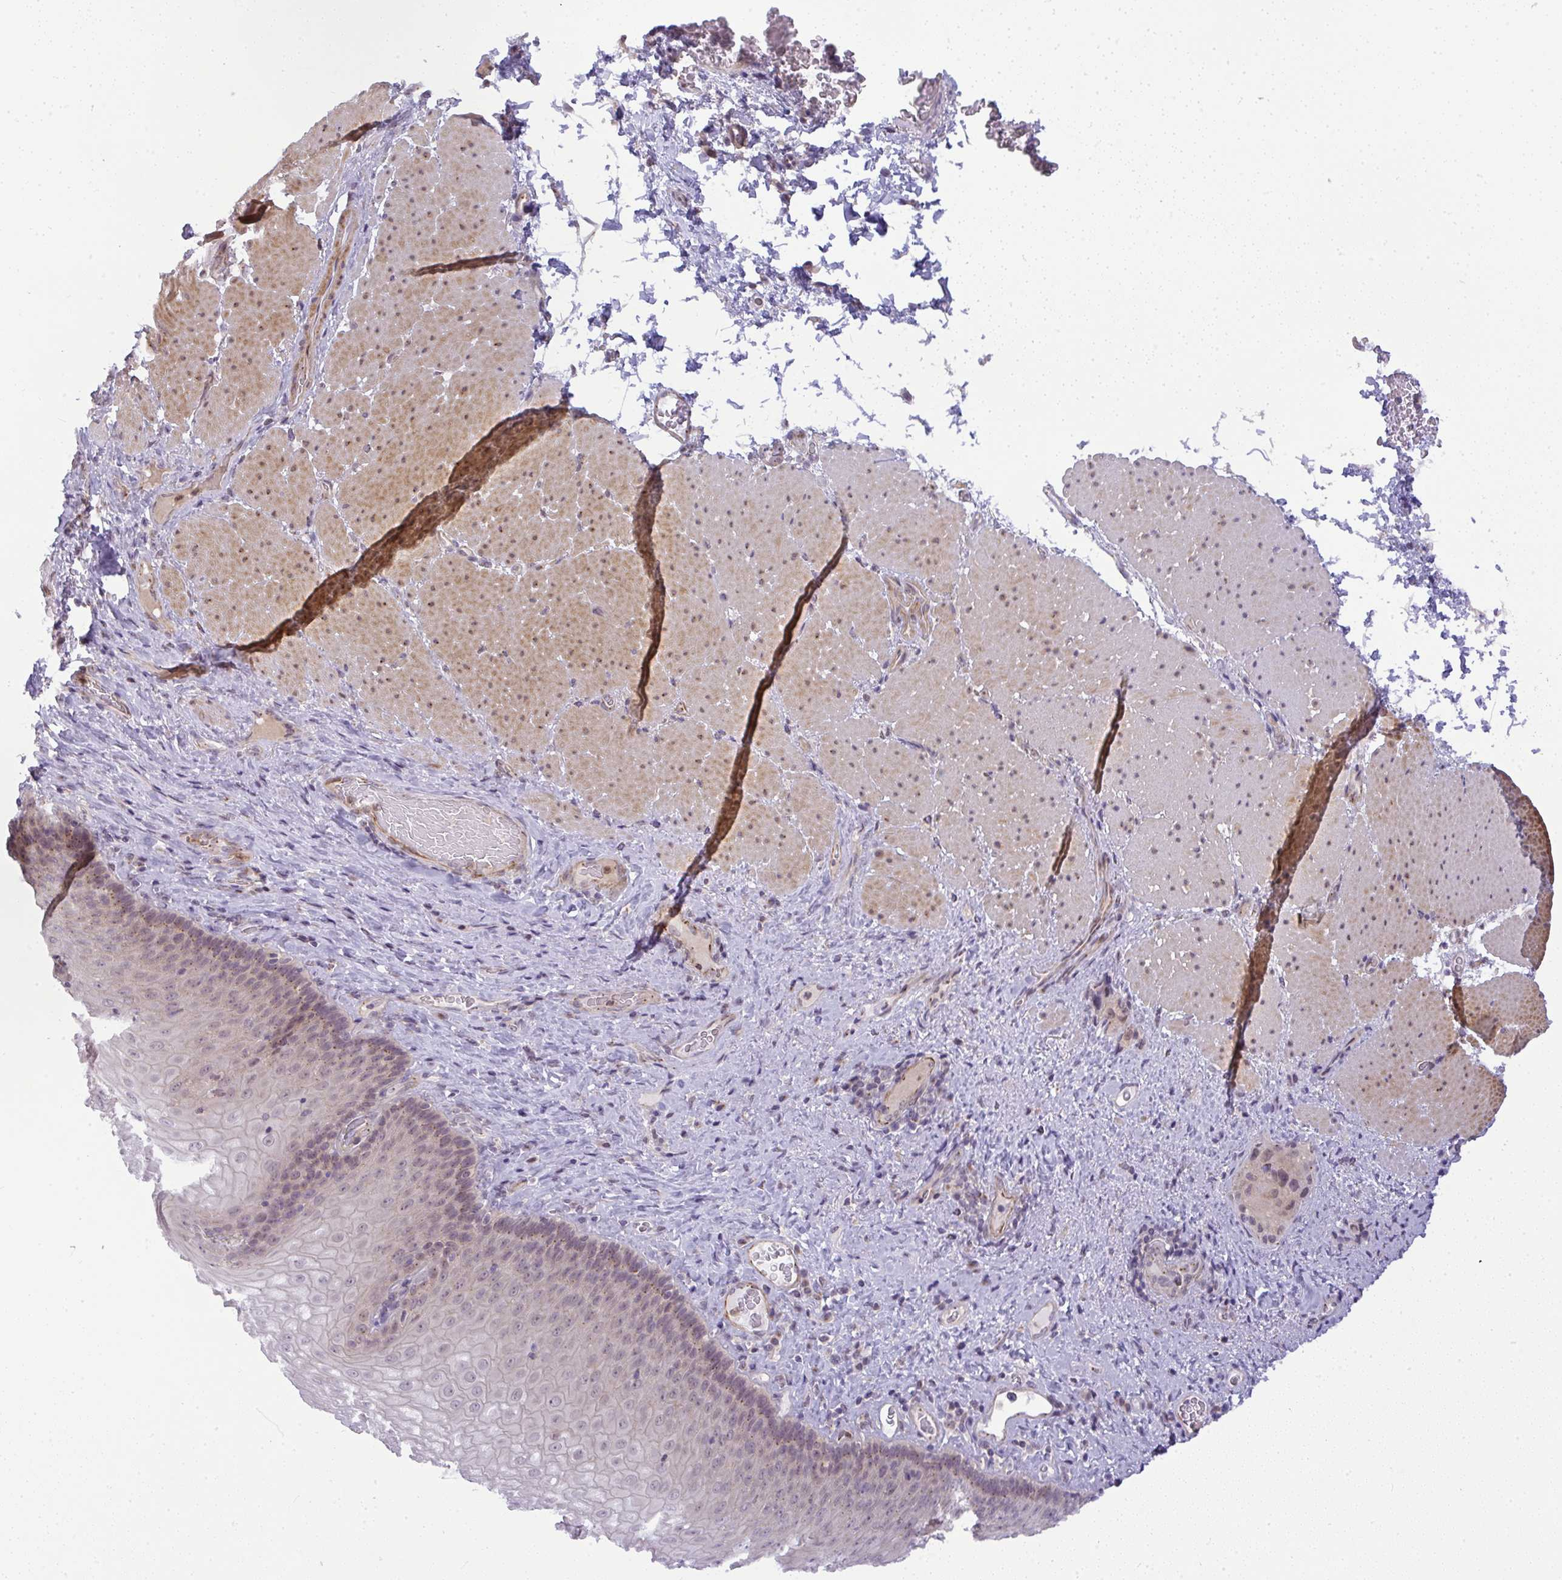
{"staining": {"intensity": "weak", "quantity": "25%-75%", "location": "nuclear"}, "tissue": "esophagus", "cell_type": "Squamous epithelial cells", "image_type": "normal", "snomed": [{"axis": "morphology", "description": "Normal tissue, NOS"}, {"axis": "topography", "description": "Esophagus"}], "caption": "Human esophagus stained for a protein (brown) reveals weak nuclear positive expression in about 25%-75% of squamous epithelial cells.", "gene": "DZIP1", "patient": {"sex": "male", "age": 62}}